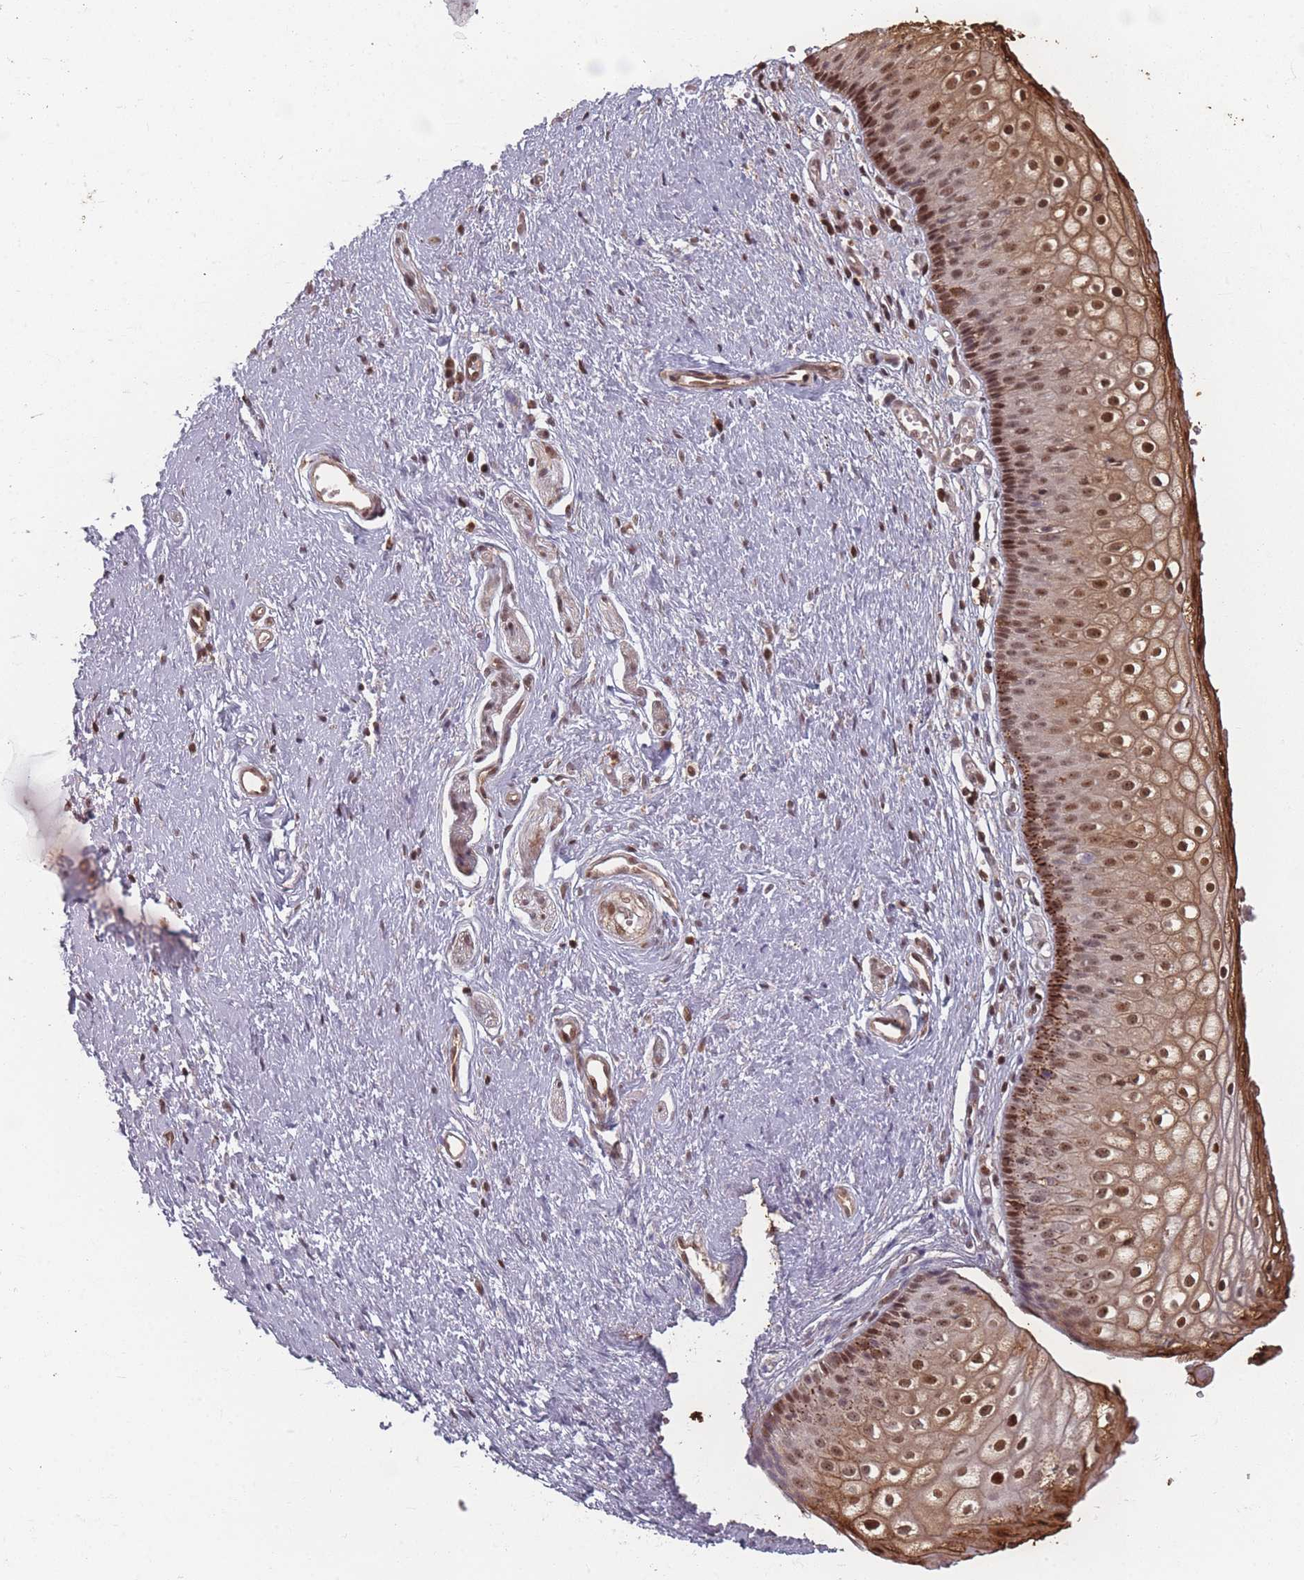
{"staining": {"intensity": "moderate", "quantity": ">75%", "location": "cytoplasmic/membranous,nuclear"}, "tissue": "vagina", "cell_type": "Squamous epithelial cells", "image_type": "normal", "snomed": [{"axis": "morphology", "description": "Normal tissue, NOS"}, {"axis": "topography", "description": "Vagina"}], "caption": "Brown immunohistochemical staining in unremarkable vagina displays moderate cytoplasmic/membranous,nuclear expression in about >75% of squamous epithelial cells.", "gene": "WDR55", "patient": {"sex": "female", "age": 60}}